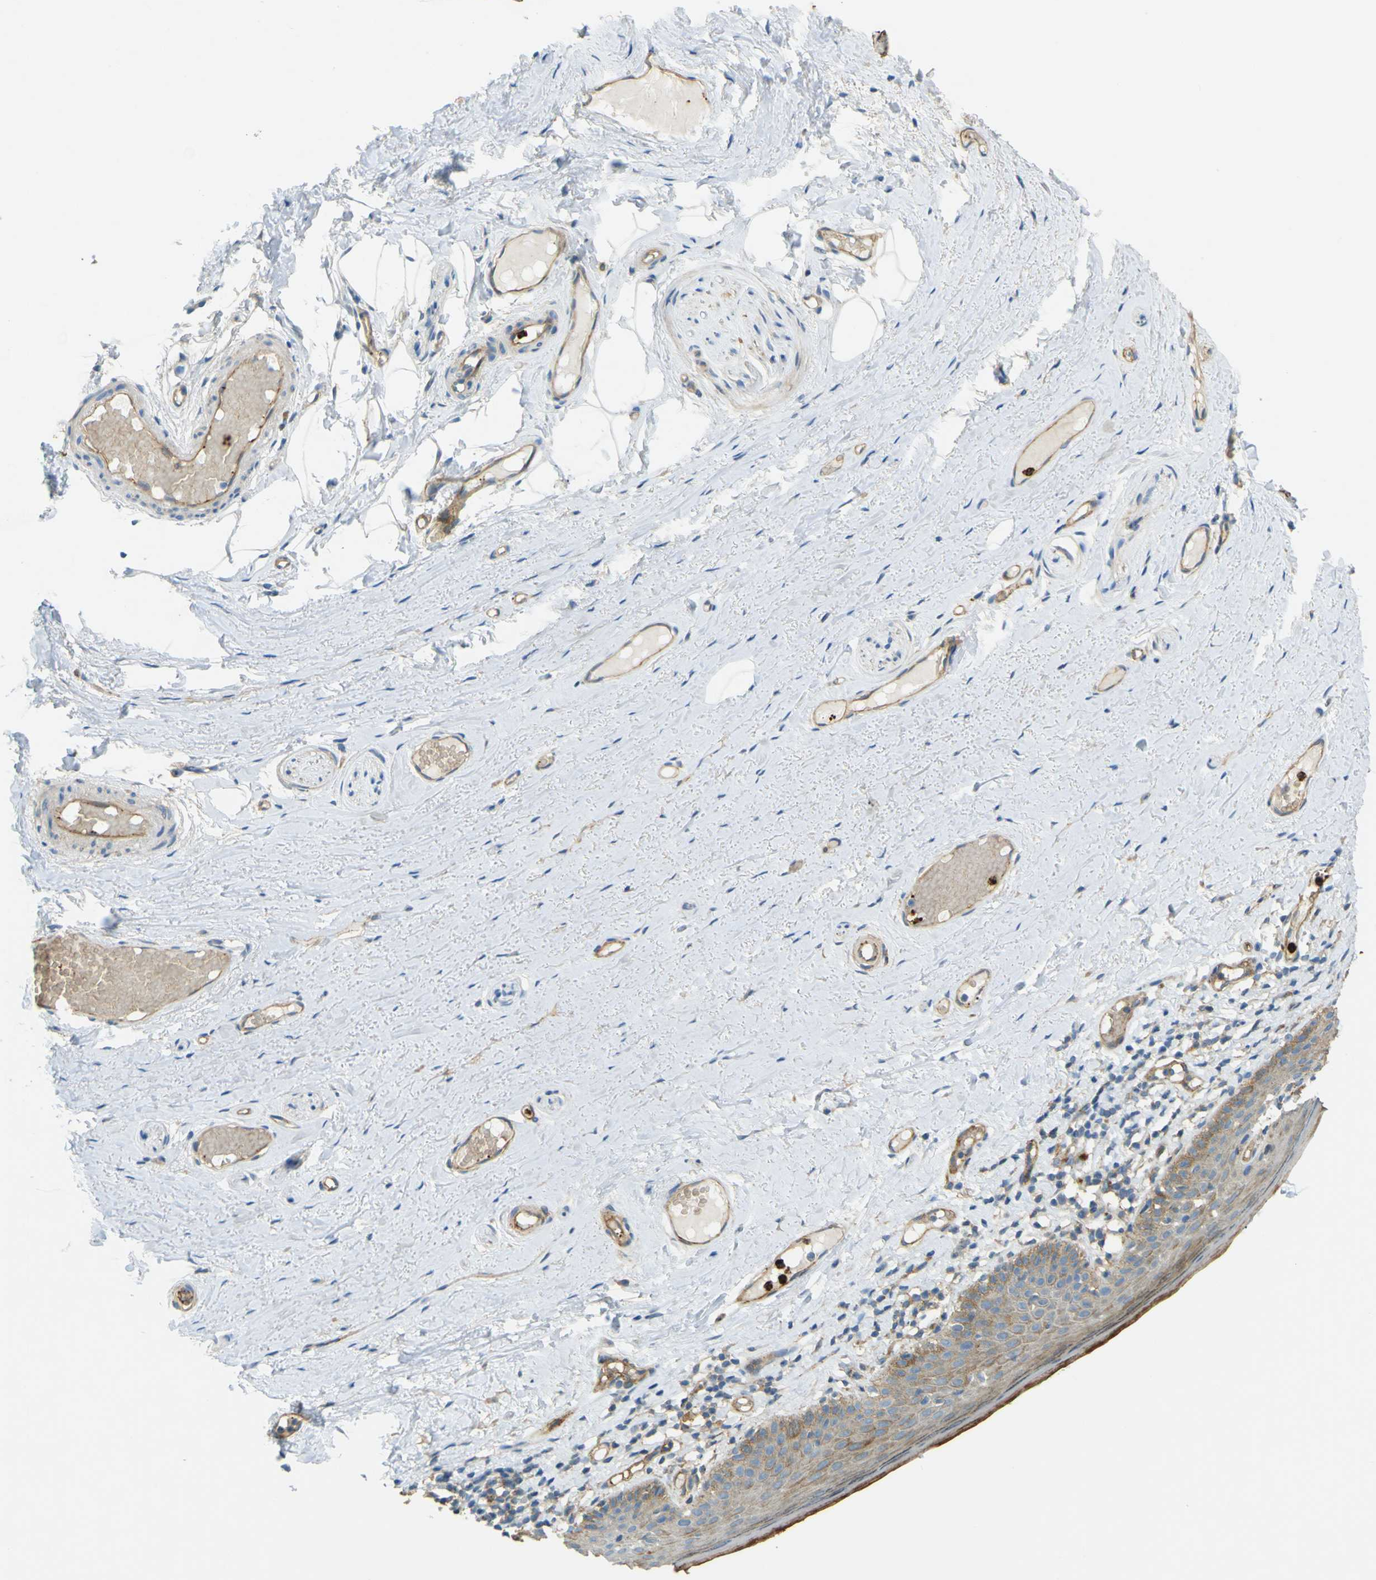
{"staining": {"intensity": "moderate", "quantity": ">75%", "location": "cytoplasmic/membranous"}, "tissue": "skin", "cell_type": "Epidermal cells", "image_type": "normal", "snomed": [{"axis": "morphology", "description": "Normal tissue, NOS"}, {"axis": "topography", "description": "Vulva"}], "caption": "Brown immunohistochemical staining in normal human skin exhibits moderate cytoplasmic/membranous expression in approximately >75% of epidermal cells.", "gene": "PLXDC1", "patient": {"sex": "female", "age": 54}}